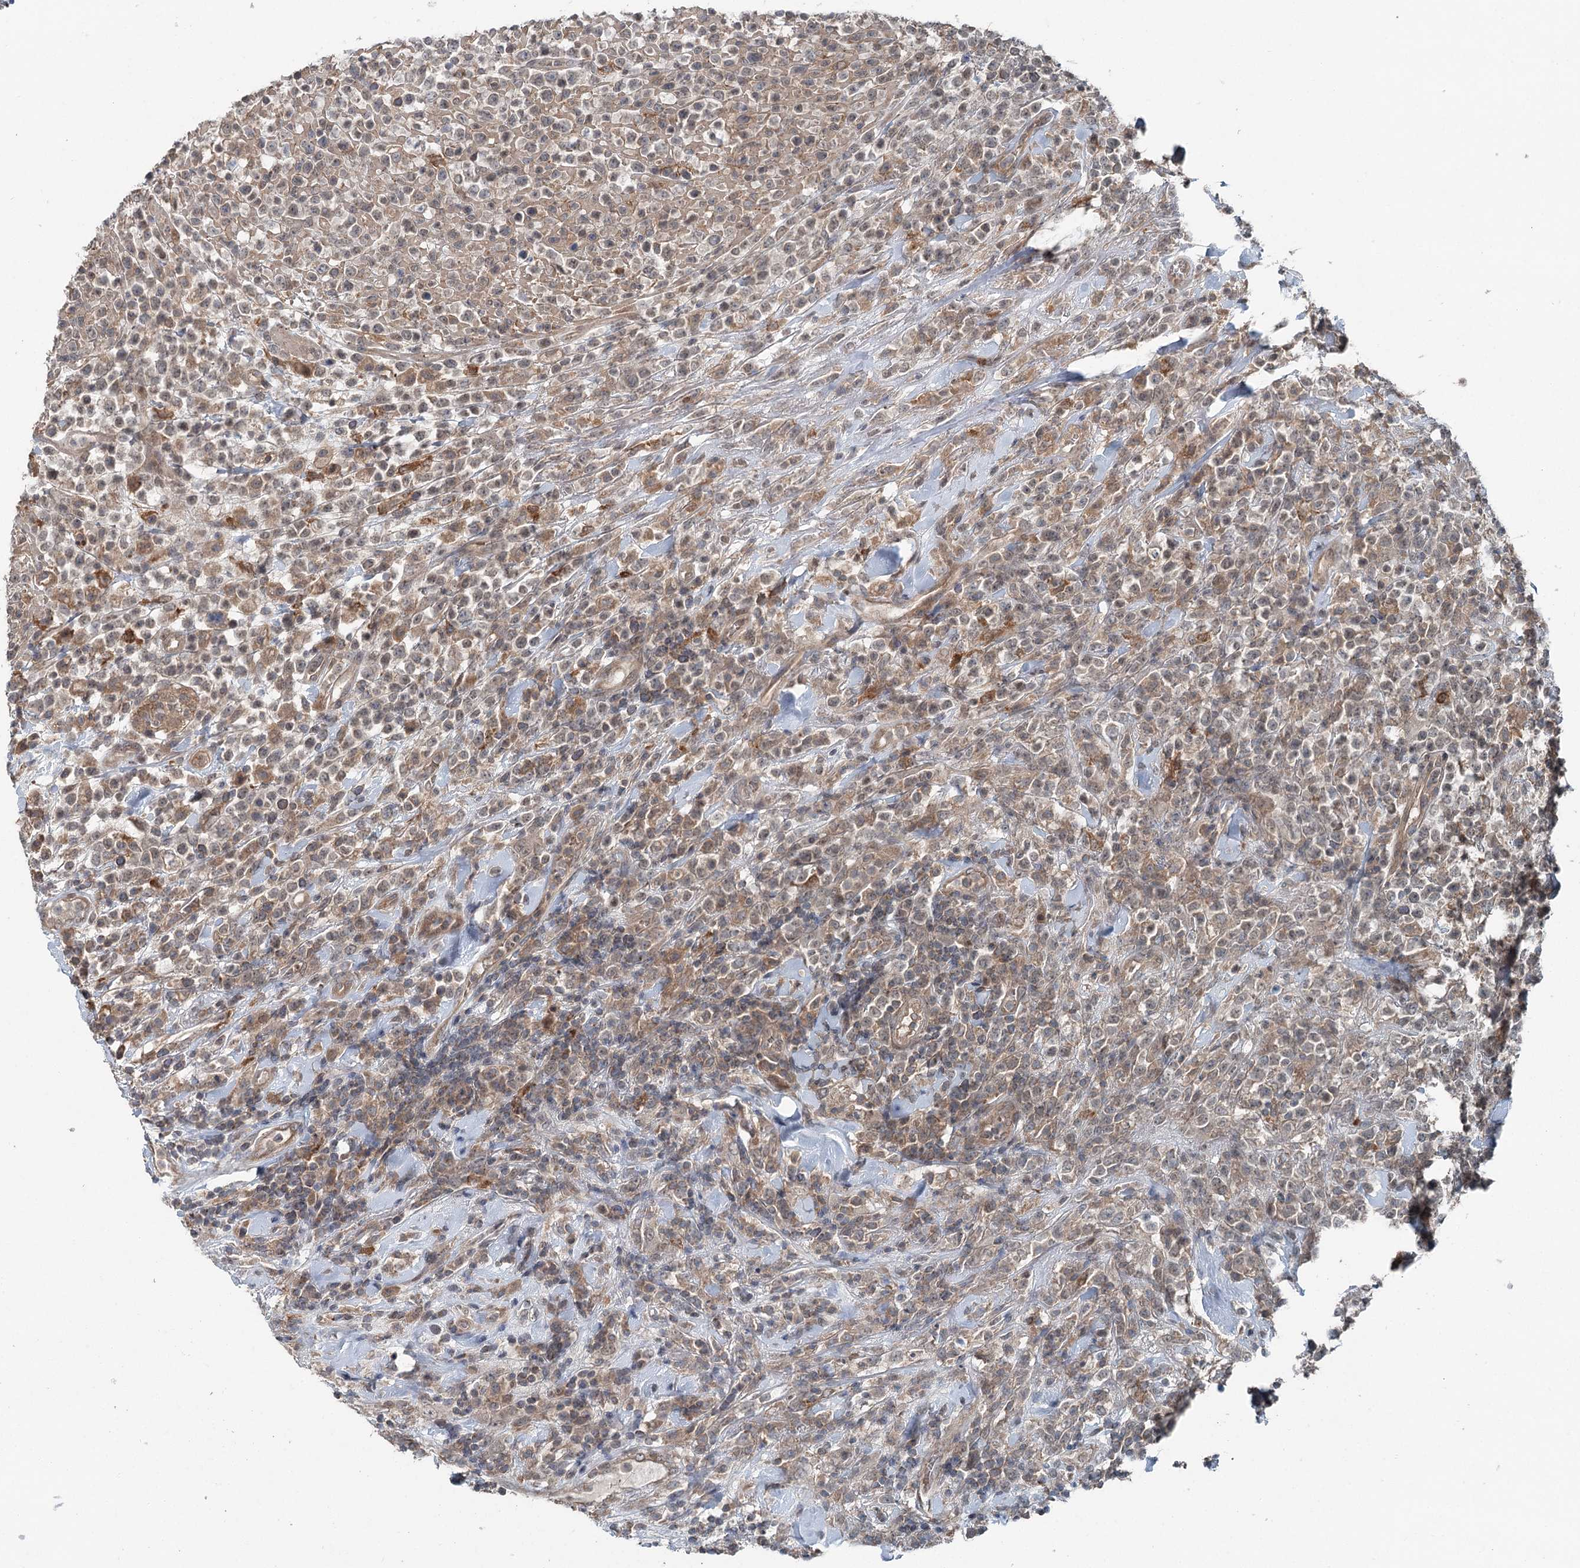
{"staining": {"intensity": "weak", "quantity": "25%-75%", "location": "cytoplasmic/membranous"}, "tissue": "lymphoma", "cell_type": "Tumor cells", "image_type": "cancer", "snomed": [{"axis": "morphology", "description": "Malignant lymphoma, non-Hodgkin's type, High grade"}, {"axis": "topography", "description": "Colon"}], "caption": "About 25%-75% of tumor cells in human malignant lymphoma, non-Hodgkin's type (high-grade) reveal weak cytoplasmic/membranous protein positivity as visualized by brown immunohistochemical staining.", "gene": "SKIC3", "patient": {"sex": "female", "age": 53}}